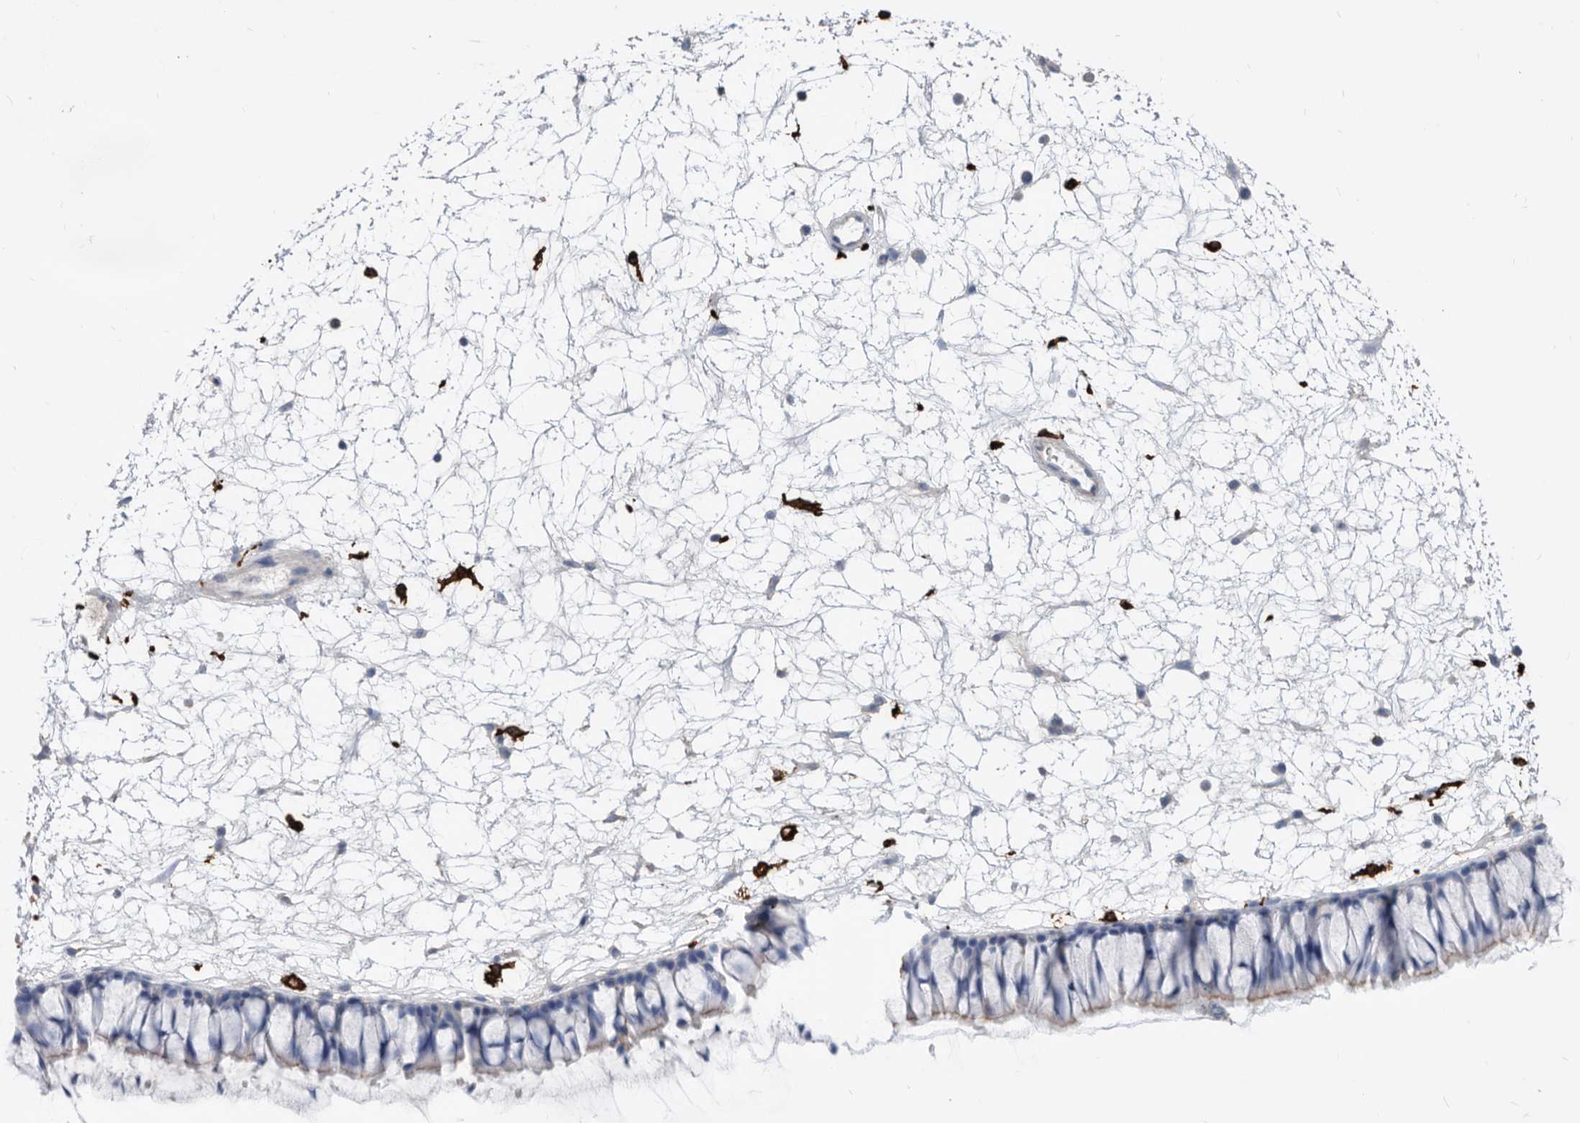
{"staining": {"intensity": "negative", "quantity": "none", "location": "none"}, "tissue": "nasopharynx", "cell_type": "Respiratory epithelial cells", "image_type": "normal", "snomed": [{"axis": "morphology", "description": "Normal tissue, NOS"}, {"axis": "topography", "description": "Nasopharynx"}], "caption": "Immunohistochemical staining of benign human nasopharynx demonstrates no significant expression in respiratory epithelial cells.", "gene": "MS4A4A", "patient": {"sex": "male", "age": 64}}